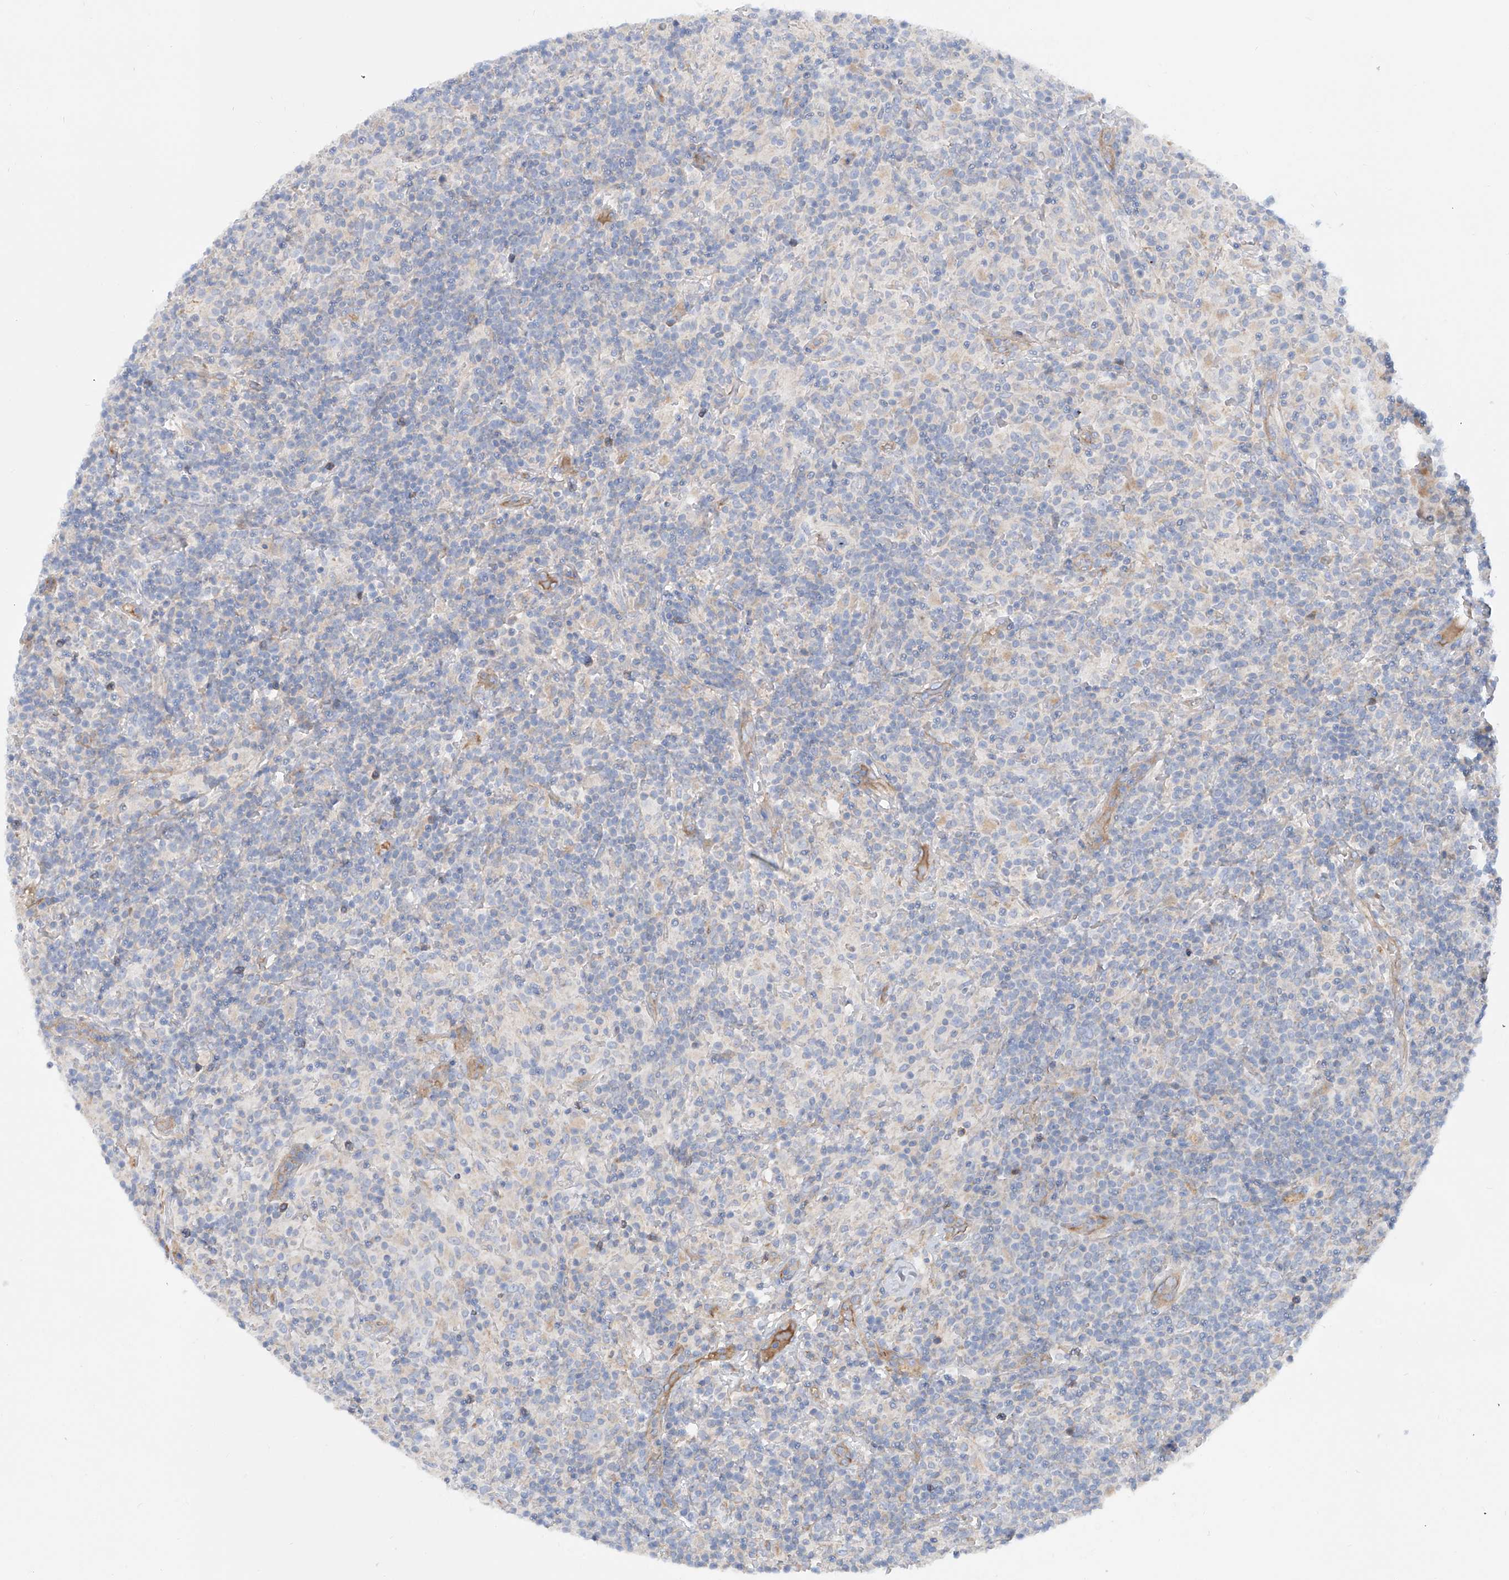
{"staining": {"intensity": "negative", "quantity": "none", "location": "none"}, "tissue": "lymphoma", "cell_type": "Tumor cells", "image_type": "cancer", "snomed": [{"axis": "morphology", "description": "Hodgkin's disease, NOS"}, {"axis": "topography", "description": "Lymph node"}], "caption": "Hodgkin's disease stained for a protein using IHC reveals no expression tumor cells.", "gene": "TMEM209", "patient": {"sex": "male", "age": 70}}